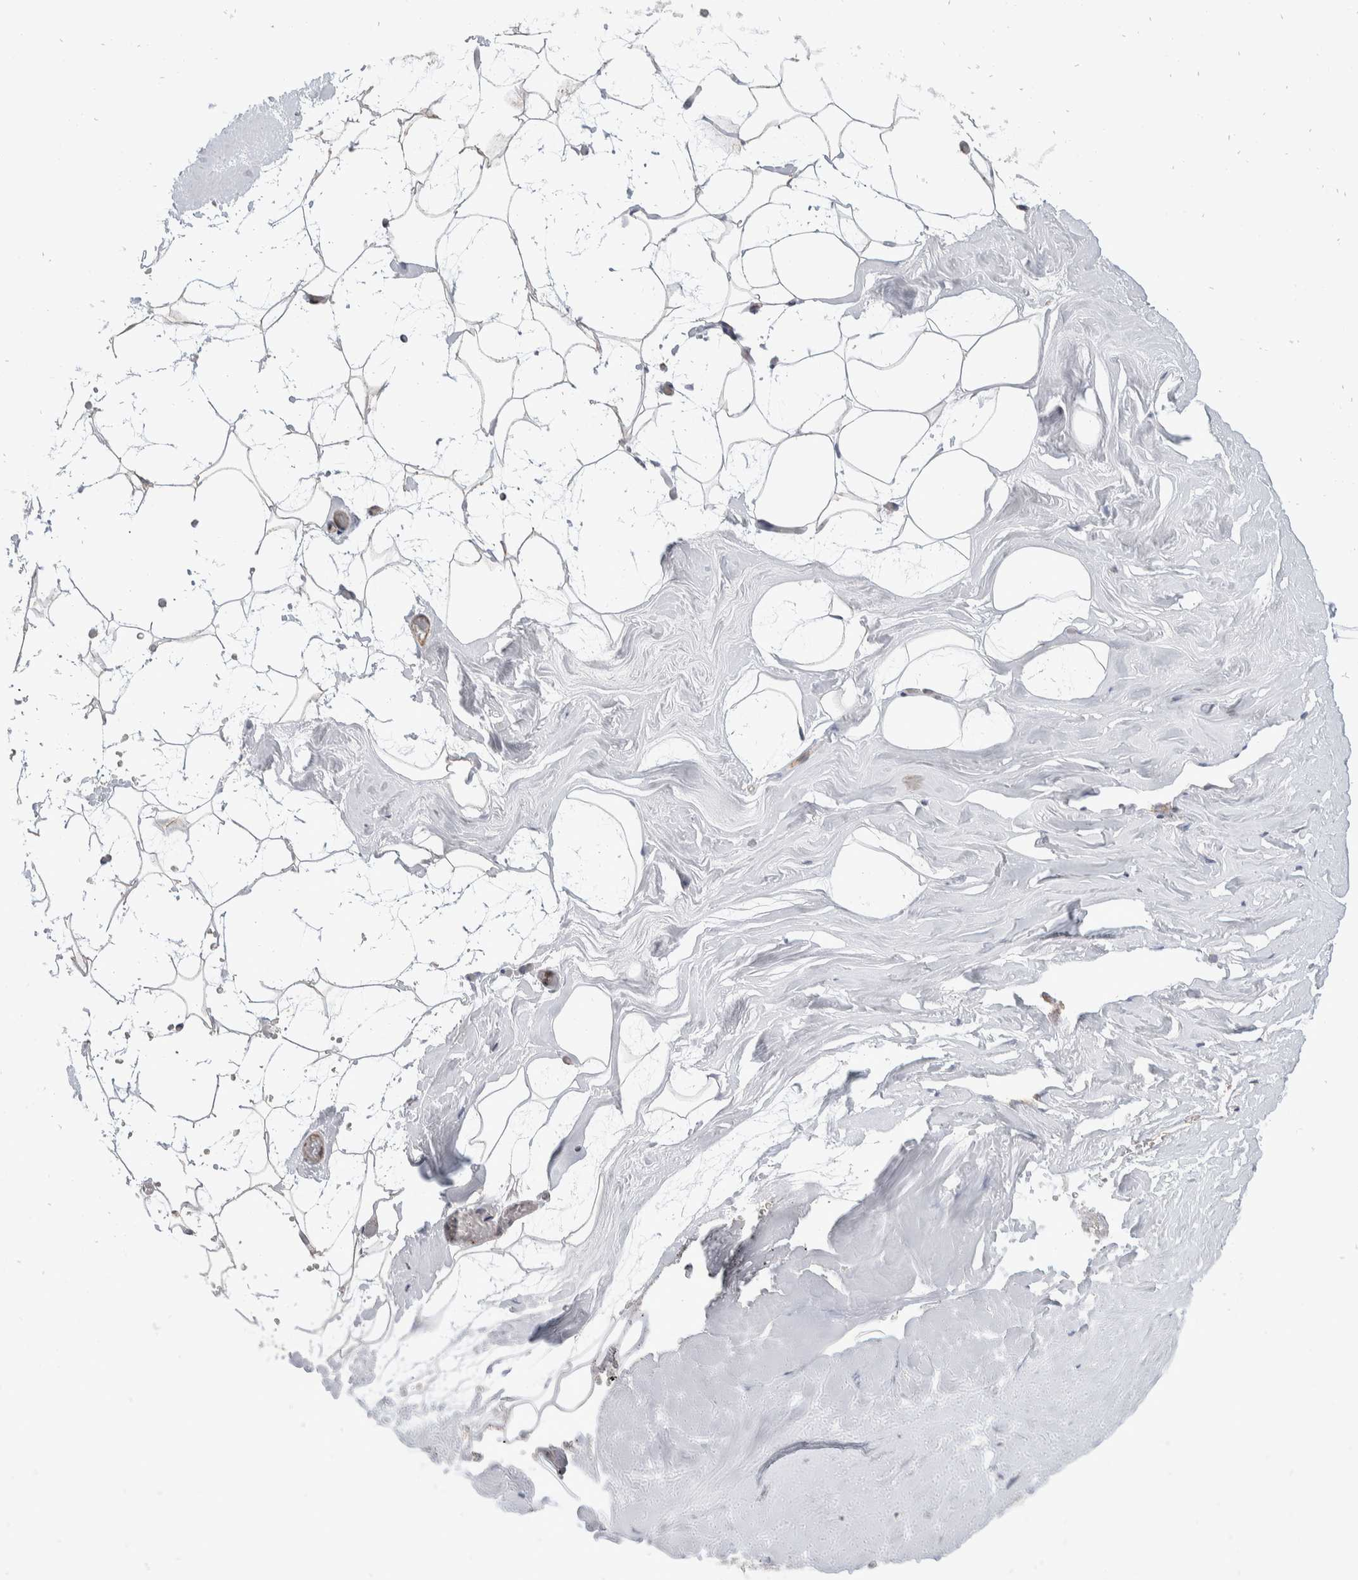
{"staining": {"intensity": "negative", "quantity": "none", "location": "none"}, "tissue": "adipose tissue", "cell_type": "Adipocytes", "image_type": "normal", "snomed": [{"axis": "morphology", "description": "Normal tissue, NOS"}, {"axis": "morphology", "description": "Fibrosis, NOS"}, {"axis": "topography", "description": "Breast"}, {"axis": "topography", "description": "Adipose tissue"}], "caption": "Photomicrograph shows no significant protein staining in adipocytes of normal adipose tissue. The staining is performed using DAB brown chromogen with nuclei counter-stained in using hematoxylin.", "gene": "TMEM245", "patient": {"sex": "female", "age": 39}}